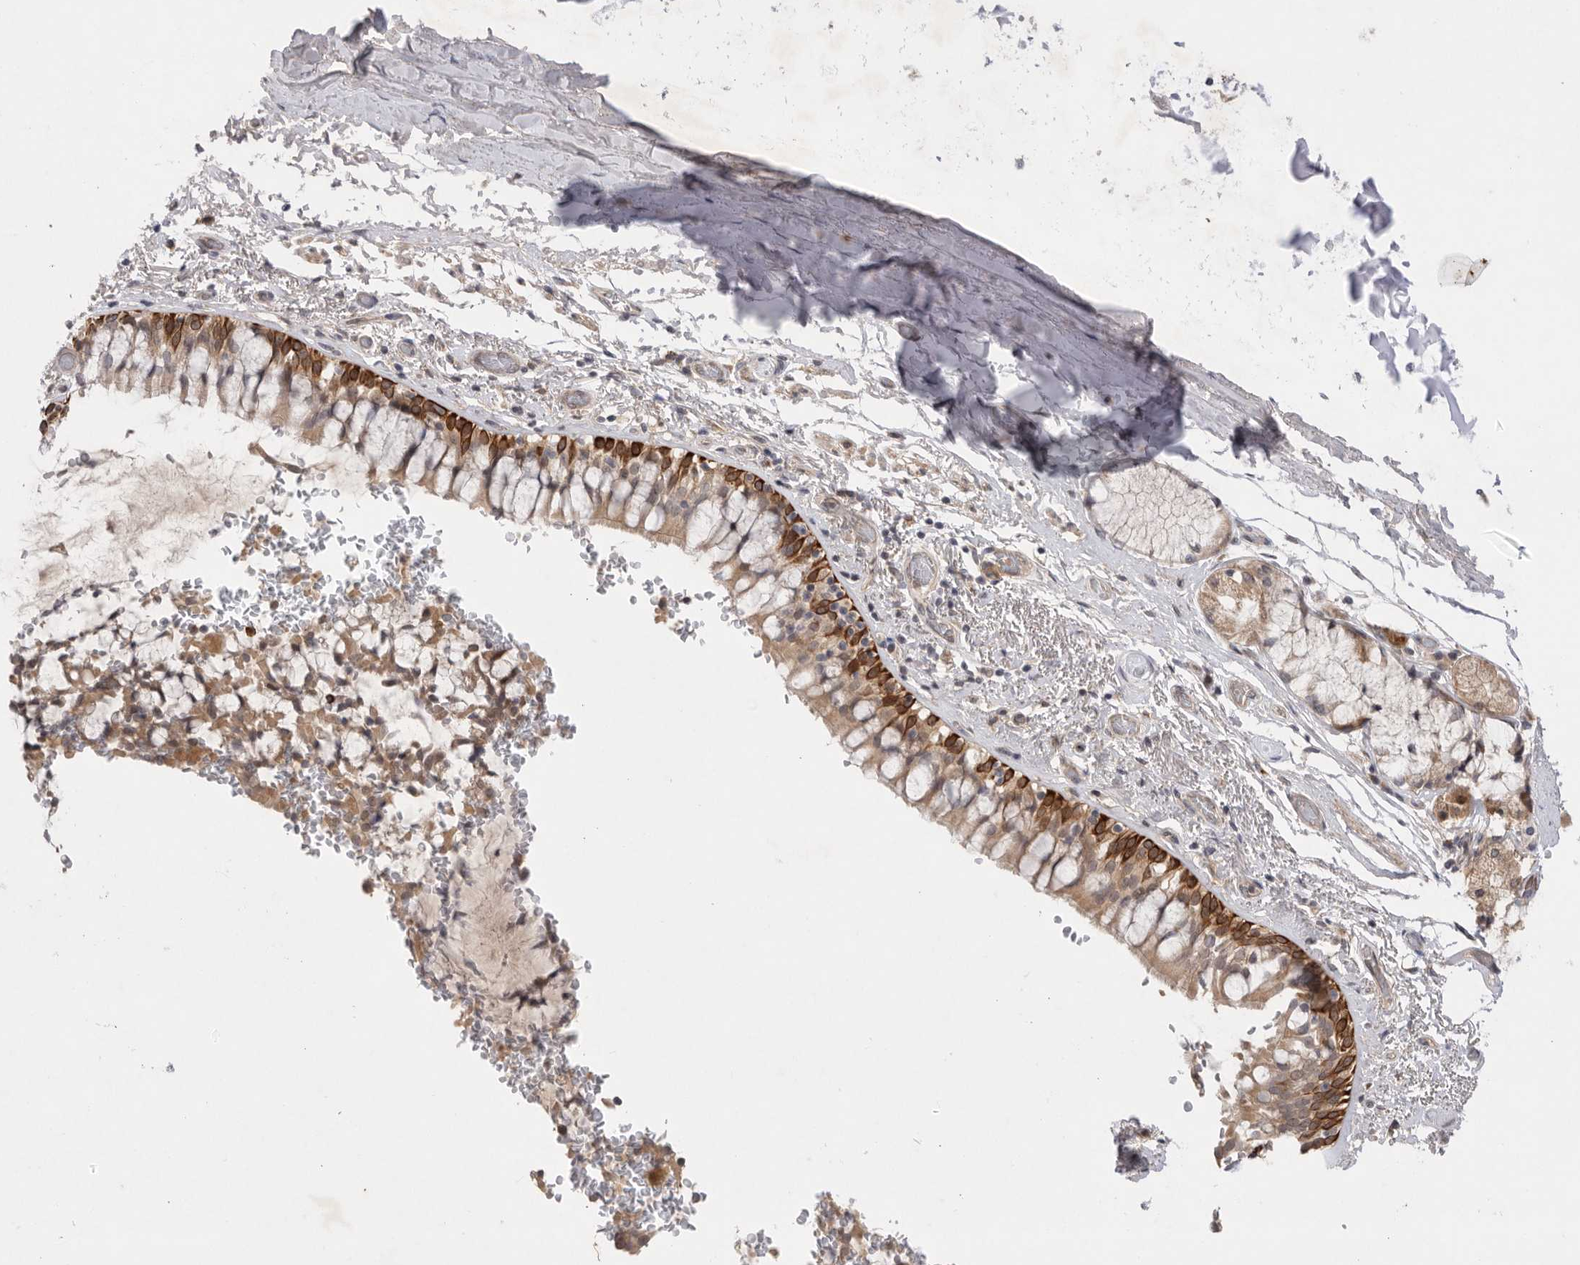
{"staining": {"intensity": "strong", "quantity": "25%-75%", "location": "cytoplasmic/membranous"}, "tissue": "bronchus", "cell_type": "Respiratory epithelial cells", "image_type": "normal", "snomed": [{"axis": "morphology", "description": "Normal tissue, NOS"}, {"axis": "morphology", "description": "Inflammation, NOS"}, {"axis": "topography", "description": "Cartilage tissue"}, {"axis": "topography", "description": "Bronchus"}, {"axis": "topography", "description": "Lung"}], "caption": "Bronchus stained with IHC displays strong cytoplasmic/membranous positivity in about 25%-75% of respiratory epithelial cells.", "gene": "PTPDC1", "patient": {"sex": "female", "age": 64}}